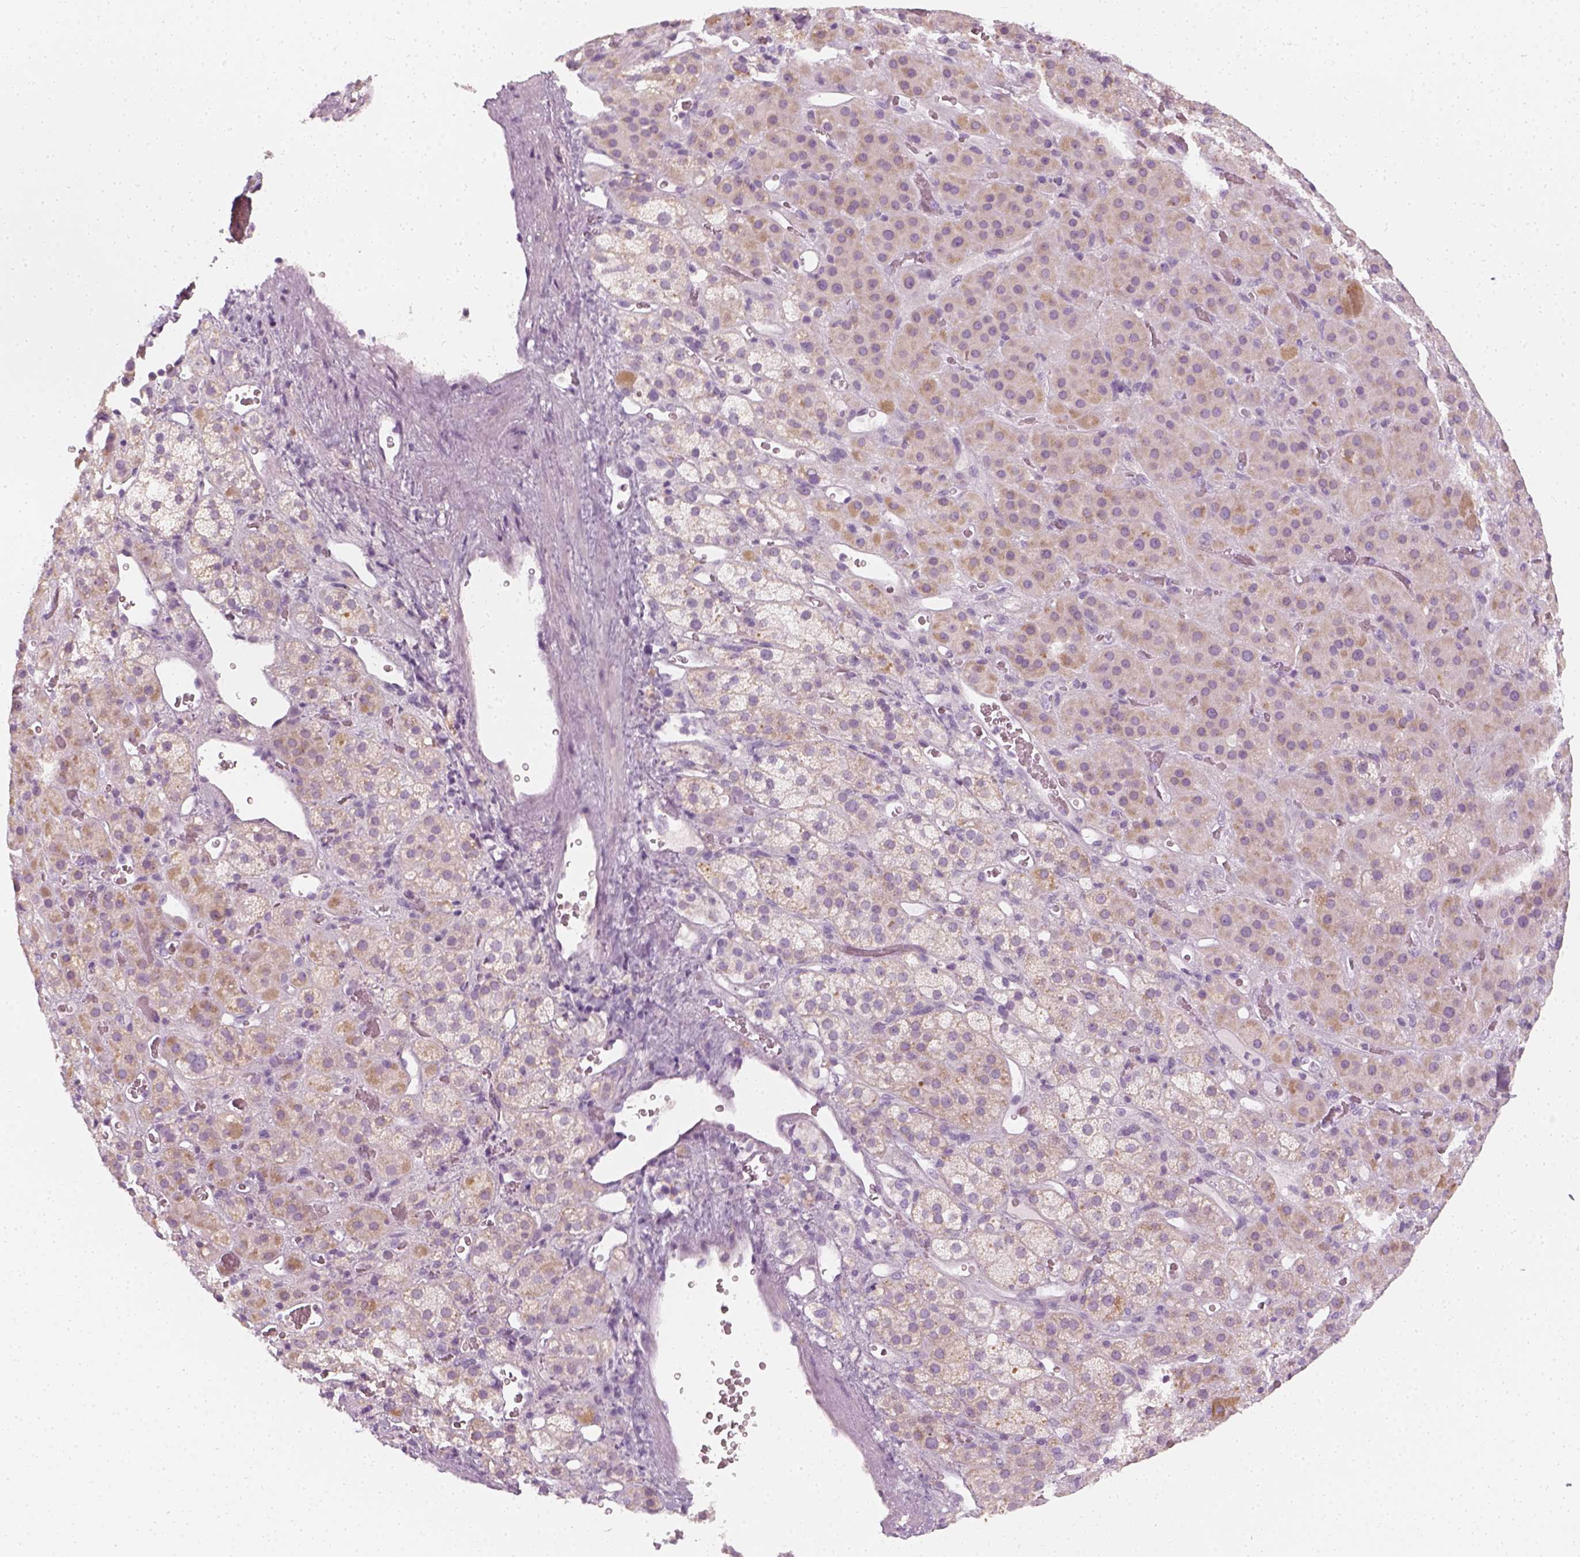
{"staining": {"intensity": "weak", "quantity": "<25%", "location": "cytoplasmic/membranous"}, "tissue": "adrenal gland", "cell_type": "Glandular cells", "image_type": "normal", "snomed": [{"axis": "morphology", "description": "Normal tissue, NOS"}, {"axis": "topography", "description": "Adrenal gland"}], "caption": "The immunohistochemistry (IHC) histopathology image has no significant positivity in glandular cells of adrenal gland.", "gene": "PRAME", "patient": {"sex": "male", "age": 57}}